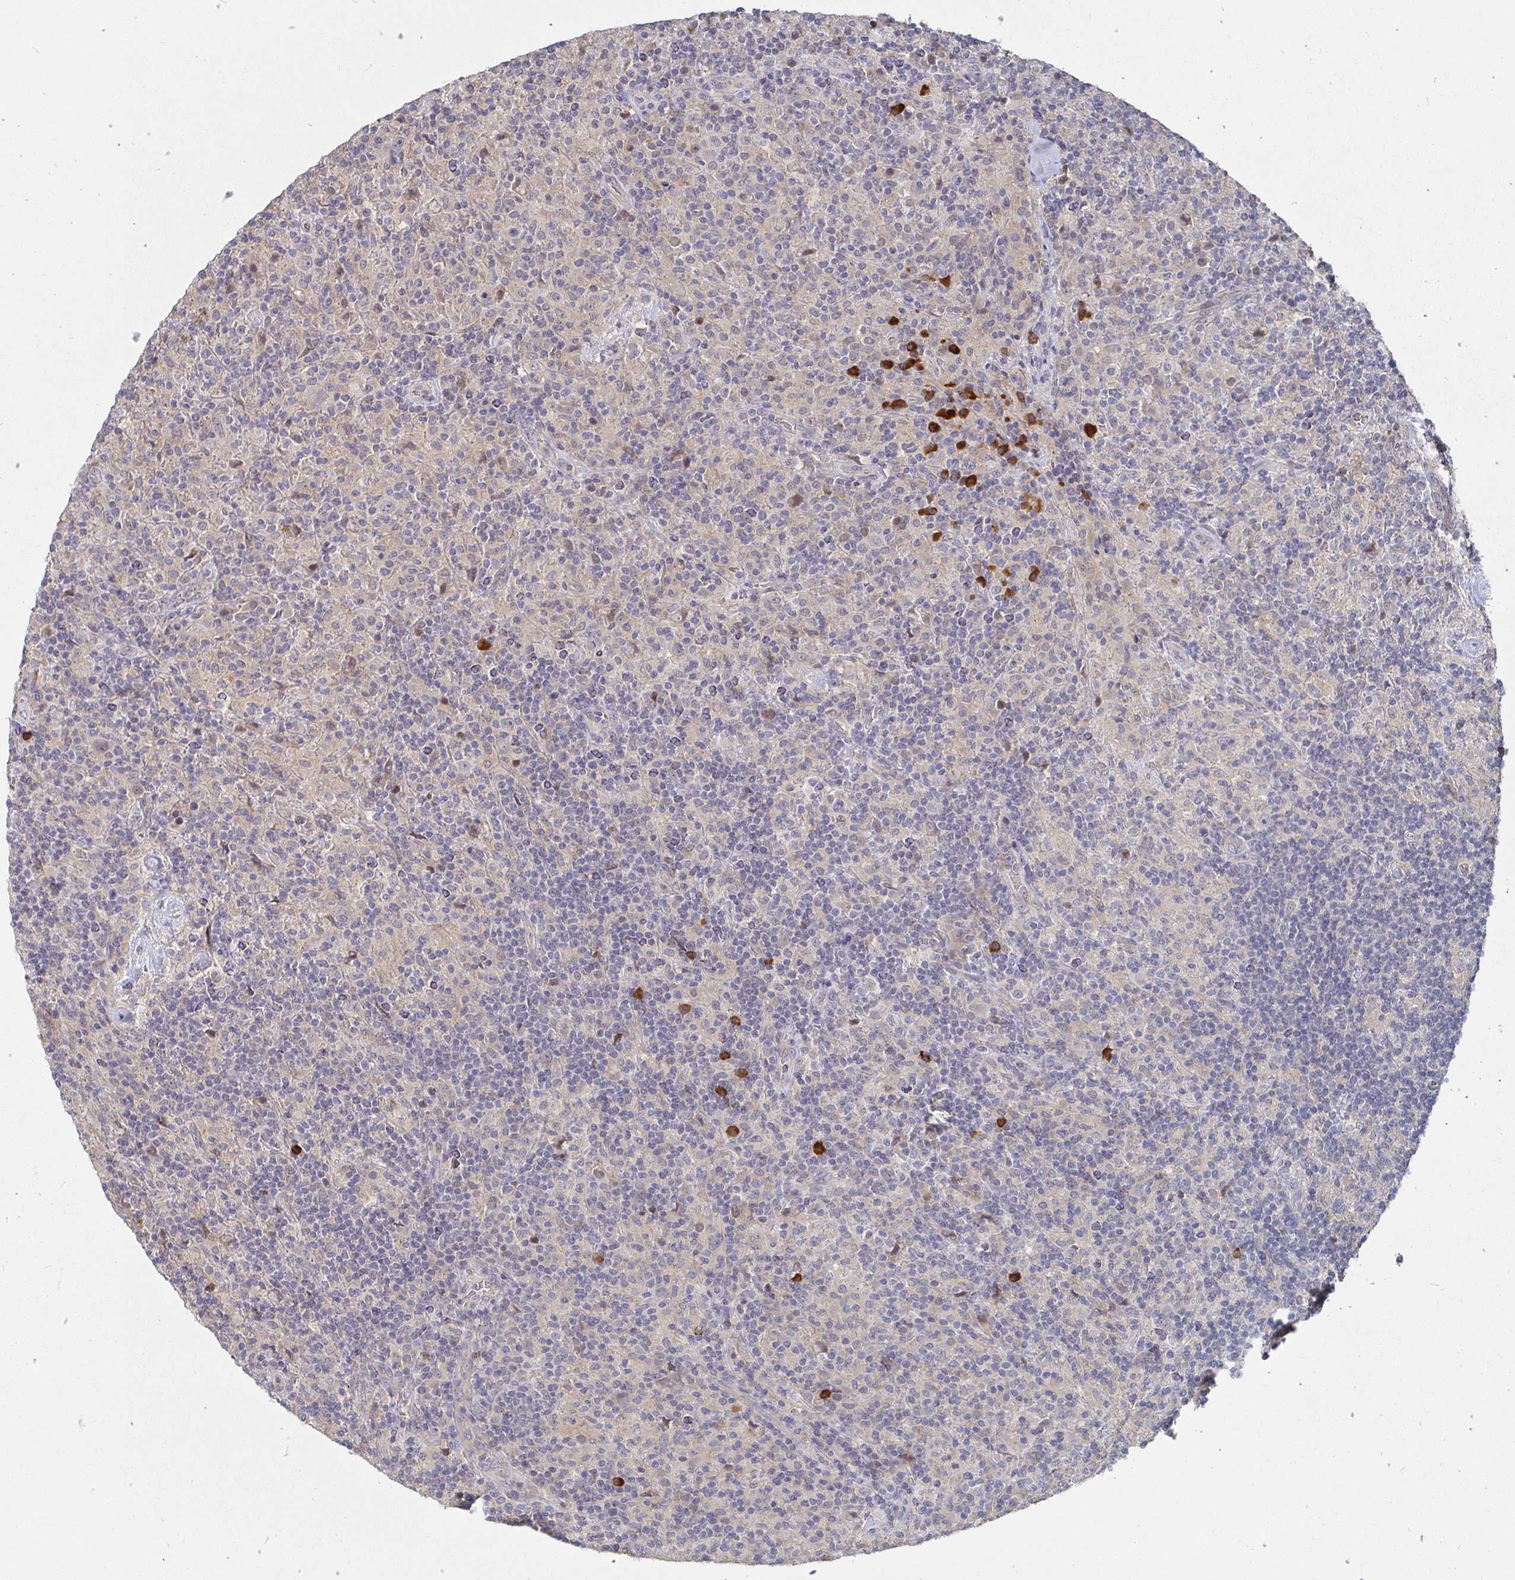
{"staining": {"intensity": "negative", "quantity": "none", "location": "none"}, "tissue": "lymphoma", "cell_type": "Tumor cells", "image_type": "cancer", "snomed": [{"axis": "morphology", "description": "Hodgkin's disease, NOS"}, {"axis": "topography", "description": "Lymph node"}], "caption": "A high-resolution histopathology image shows immunohistochemistry staining of lymphoma, which exhibits no significant staining in tumor cells. The staining is performed using DAB (3,3'-diaminobenzidine) brown chromogen with nuclei counter-stained in using hematoxylin.", "gene": "MEIS1", "patient": {"sex": "male", "age": 70}}